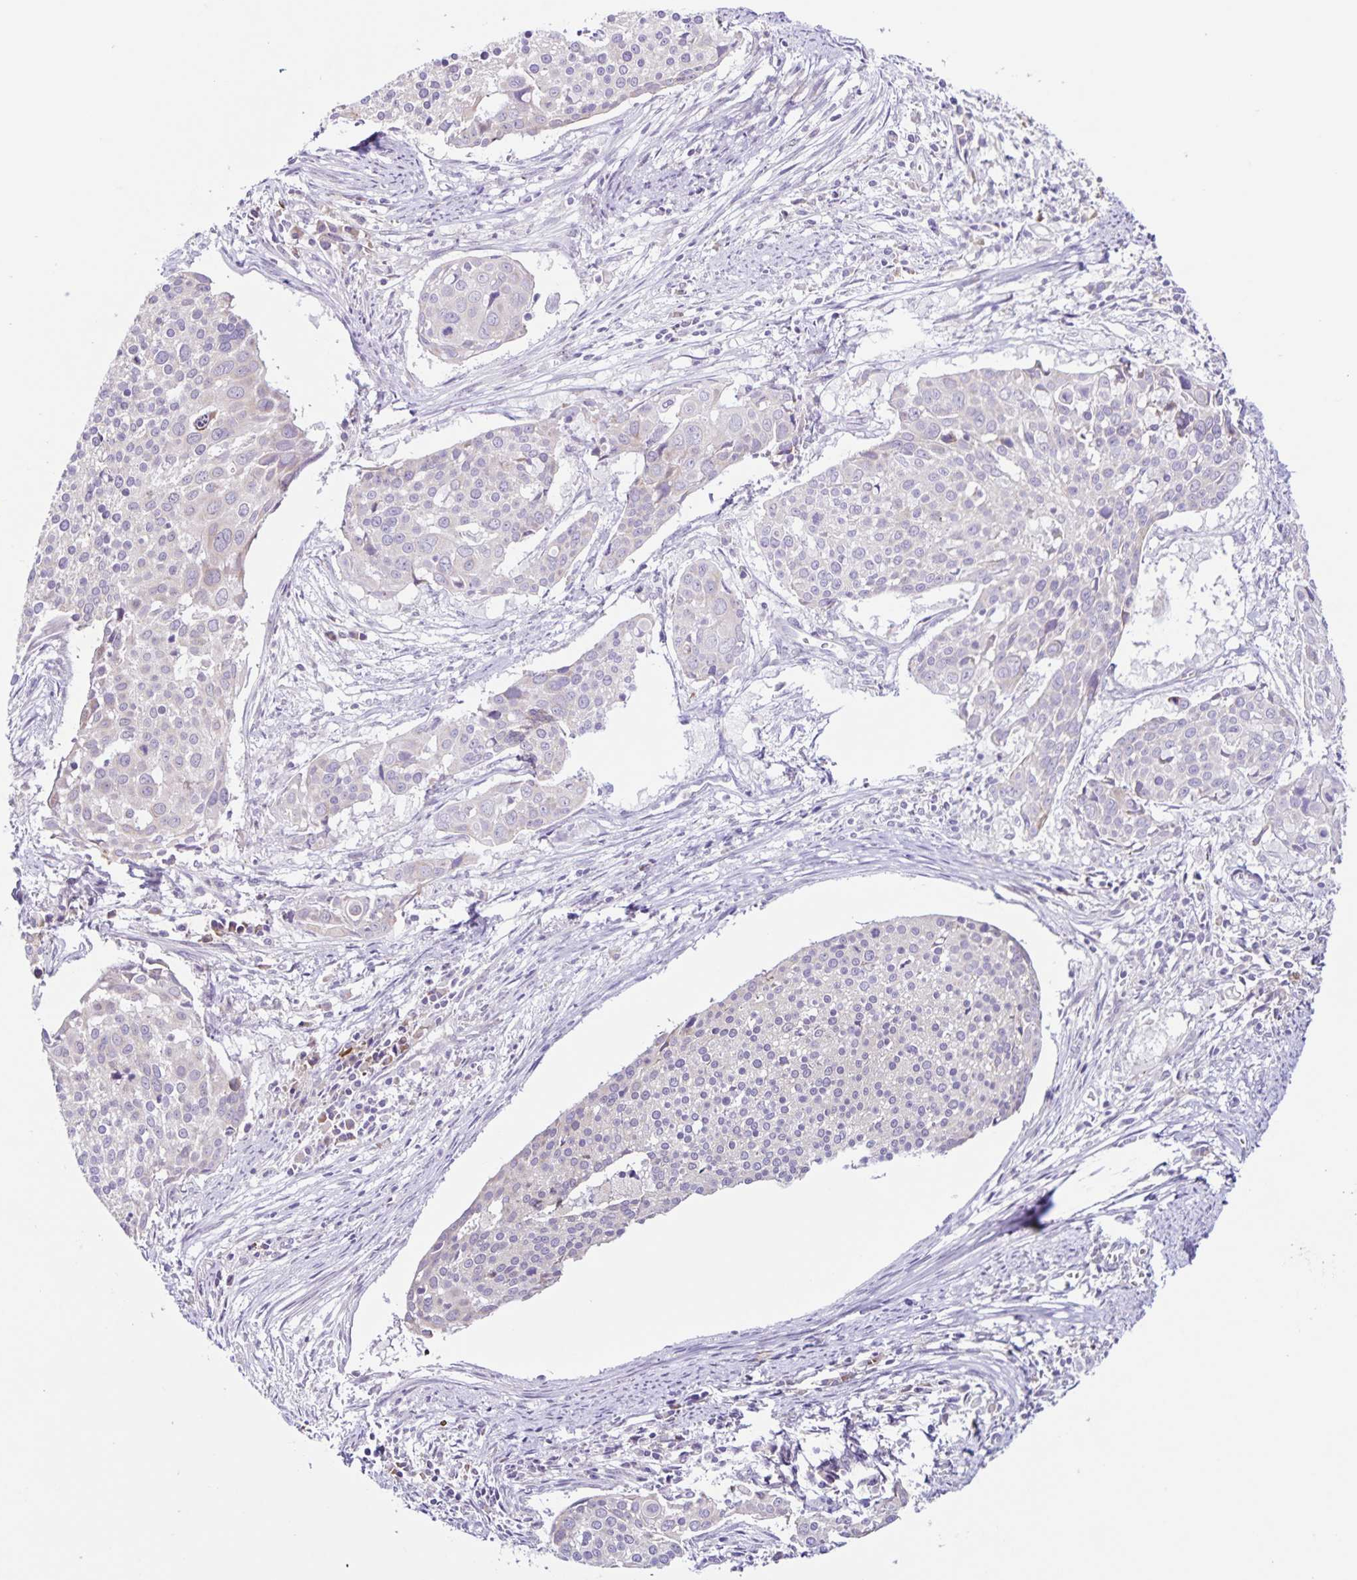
{"staining": {"intensity": "negative", "quantity": "none", "location": "none"}, "tissue": "cervical cancer", "cell_type": "Tumor cells", "image_type": "cancer", "snomed": [{"axis": "morphology", "description": "Squamous cell carcinoma, NOS"}, {"axis": "topography", "description": "Cervix"}], "caption": "A histopathology image of squamous cell carcinoma (cervical) stained for a protein reveals no brown staining in tumor cells.", "gene": "STPG4", "patient": {"sex": "female", "age": 39}}